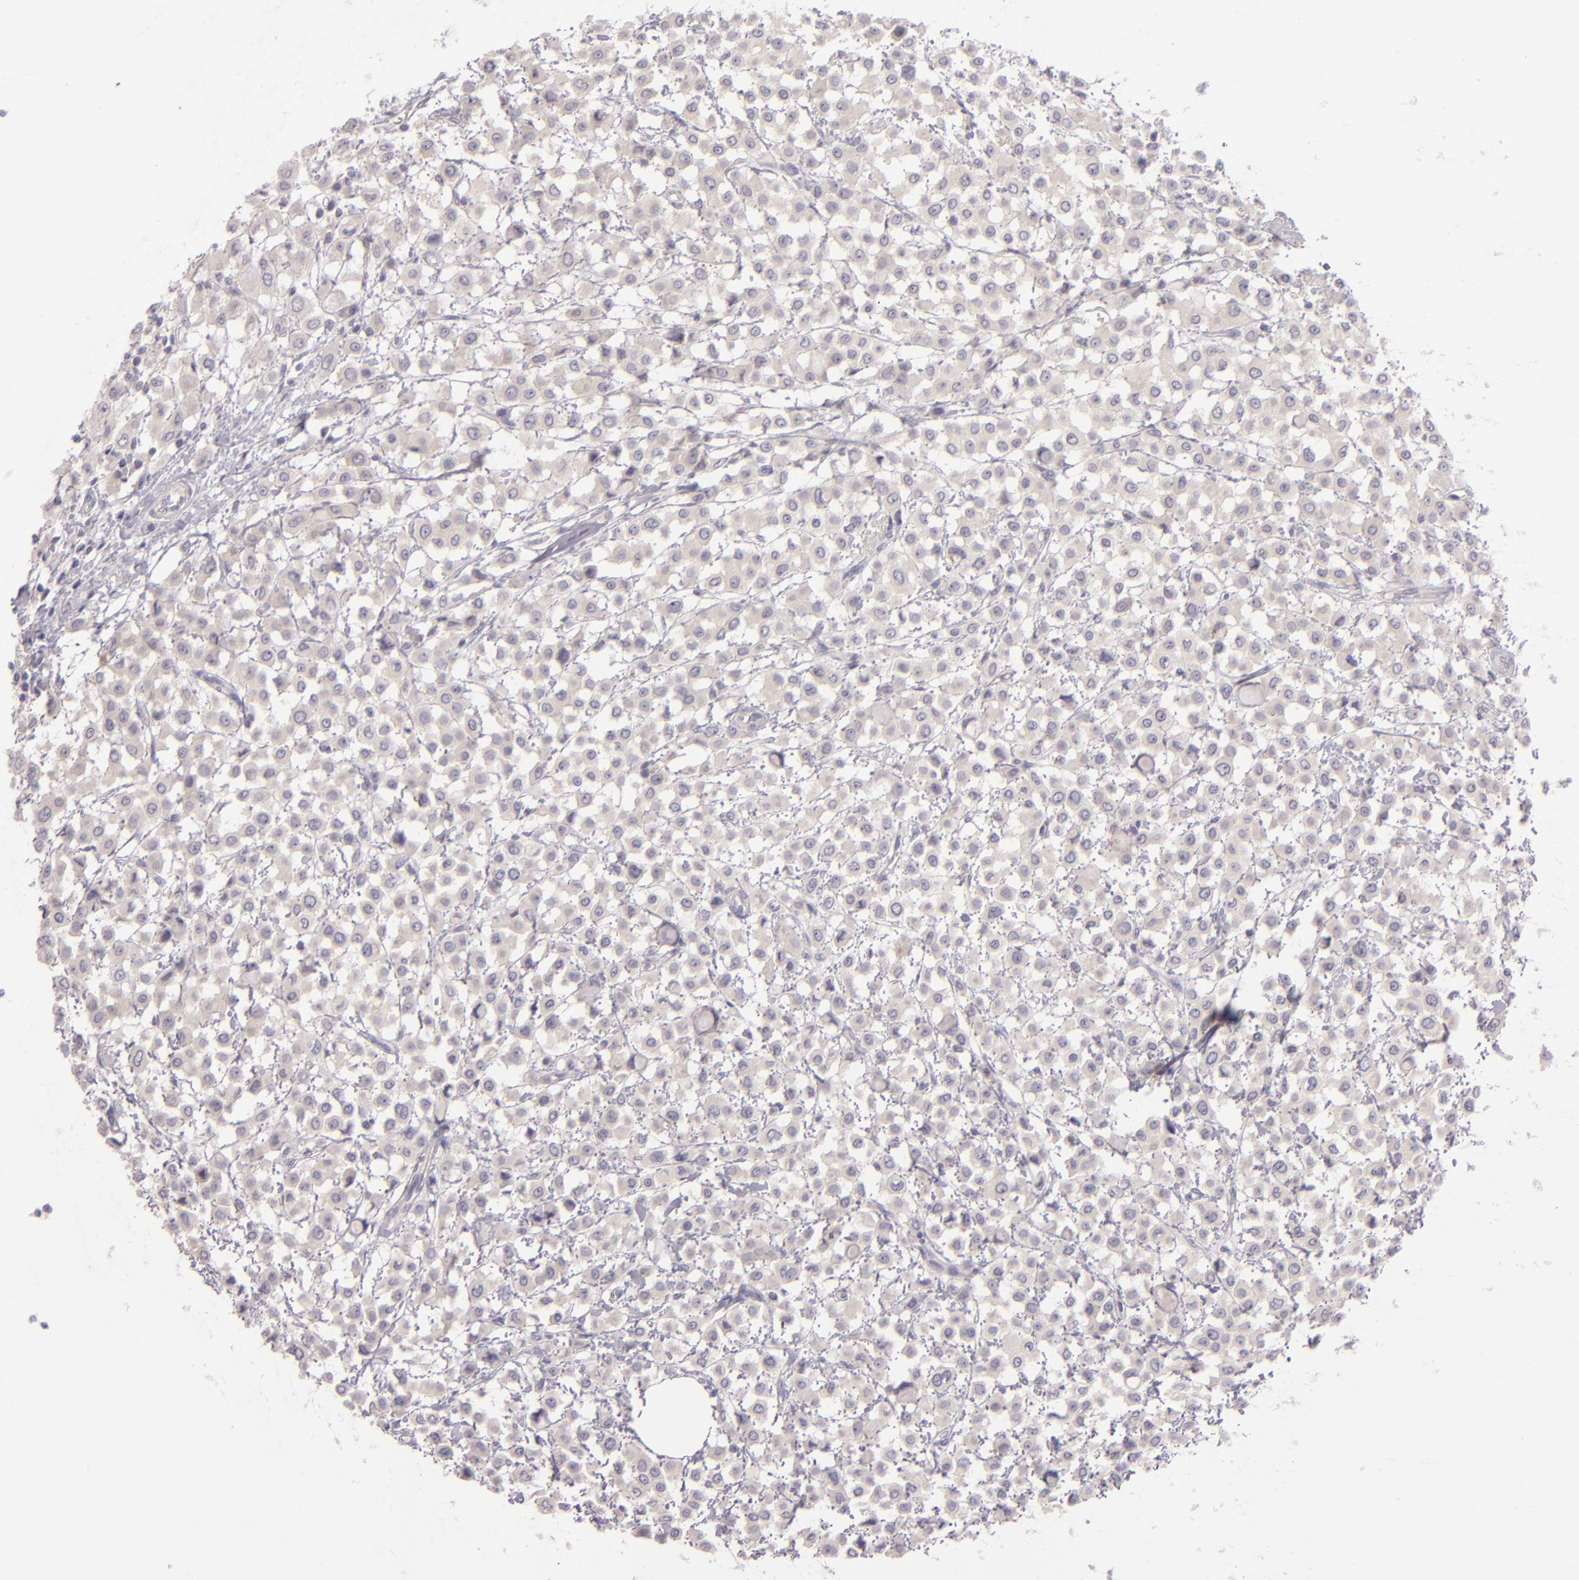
{"staining": {"intensity": "negative", "quantity": "none", "location": "none"}, "tissue": "breast cancer", "cell_type": "Tumor cells", "image_type": "cancer", "snomed": [{"axis": "morphology", "description": "Lobular carcinoma"}, {"axis": "topography", "description": "Breast"}], "caption": "There is no significant staining in tumor cells of breast lobular carcinoma.", "gene": "EGFL6", "patient": {"sex": "female", "age": 85}}